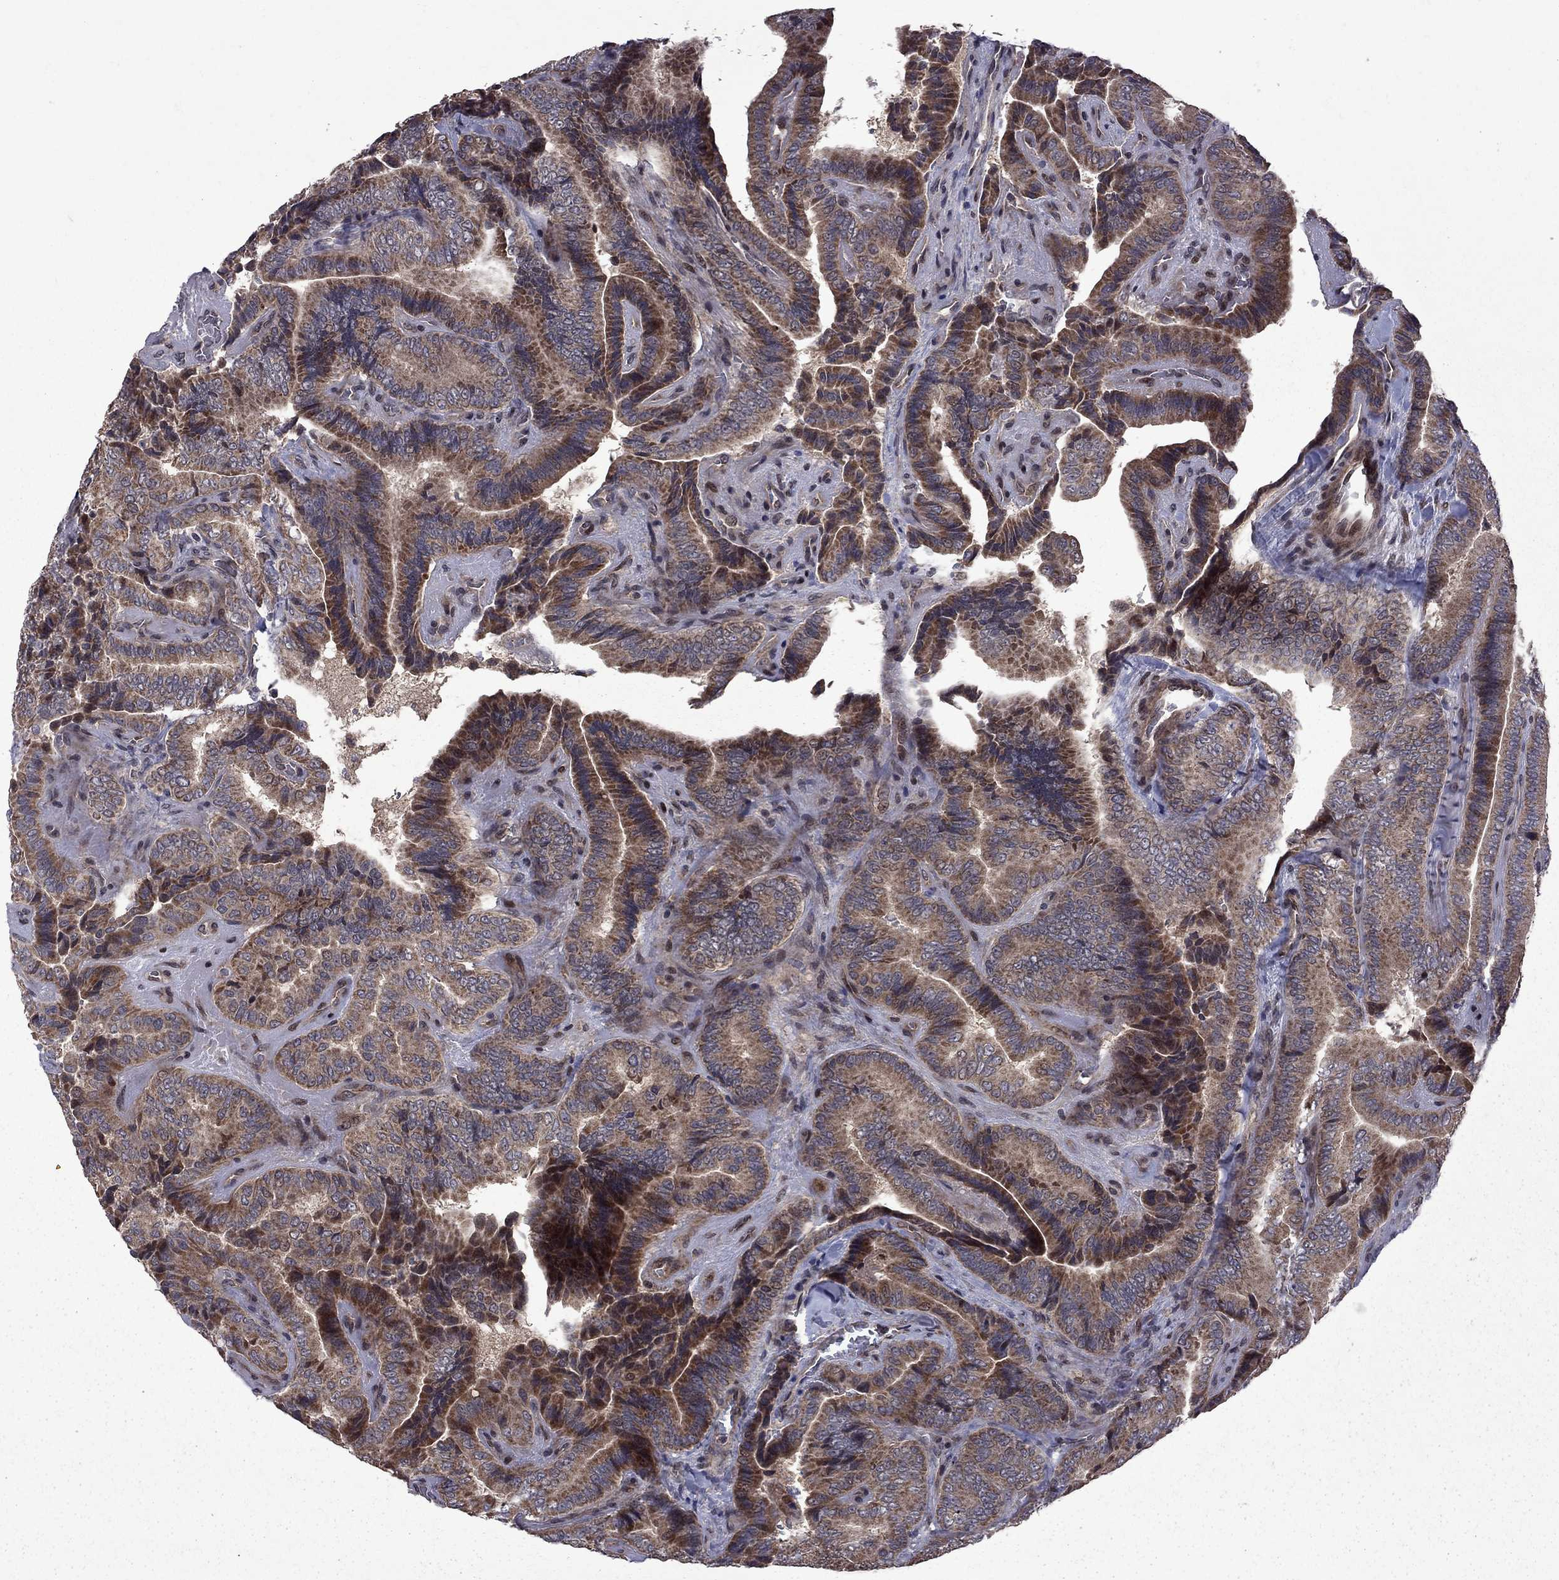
{"staining": {"intensity": "moderate", "quantity": ">75%", "location": "cytoplasmic/membranous"}, "tissue": "thyroid cancer", "cell_type": "Tumor cells", "image_type": "cancer", "snomed": [{"axis": "morphology", "description": "Papillary adenocarcinoma, NOS"}, {"axis": "topography", "description": "Thyroid gland"}], "caption": "Immunohistochemical staining of thyroid papillary adenocarcinoma demonstrates medium levels of moderate cytoplasmic/membranous staining in approximately >75% of tumor cells.", "gene": "IPP", "patient": {"sex": "male", "age": 61}}